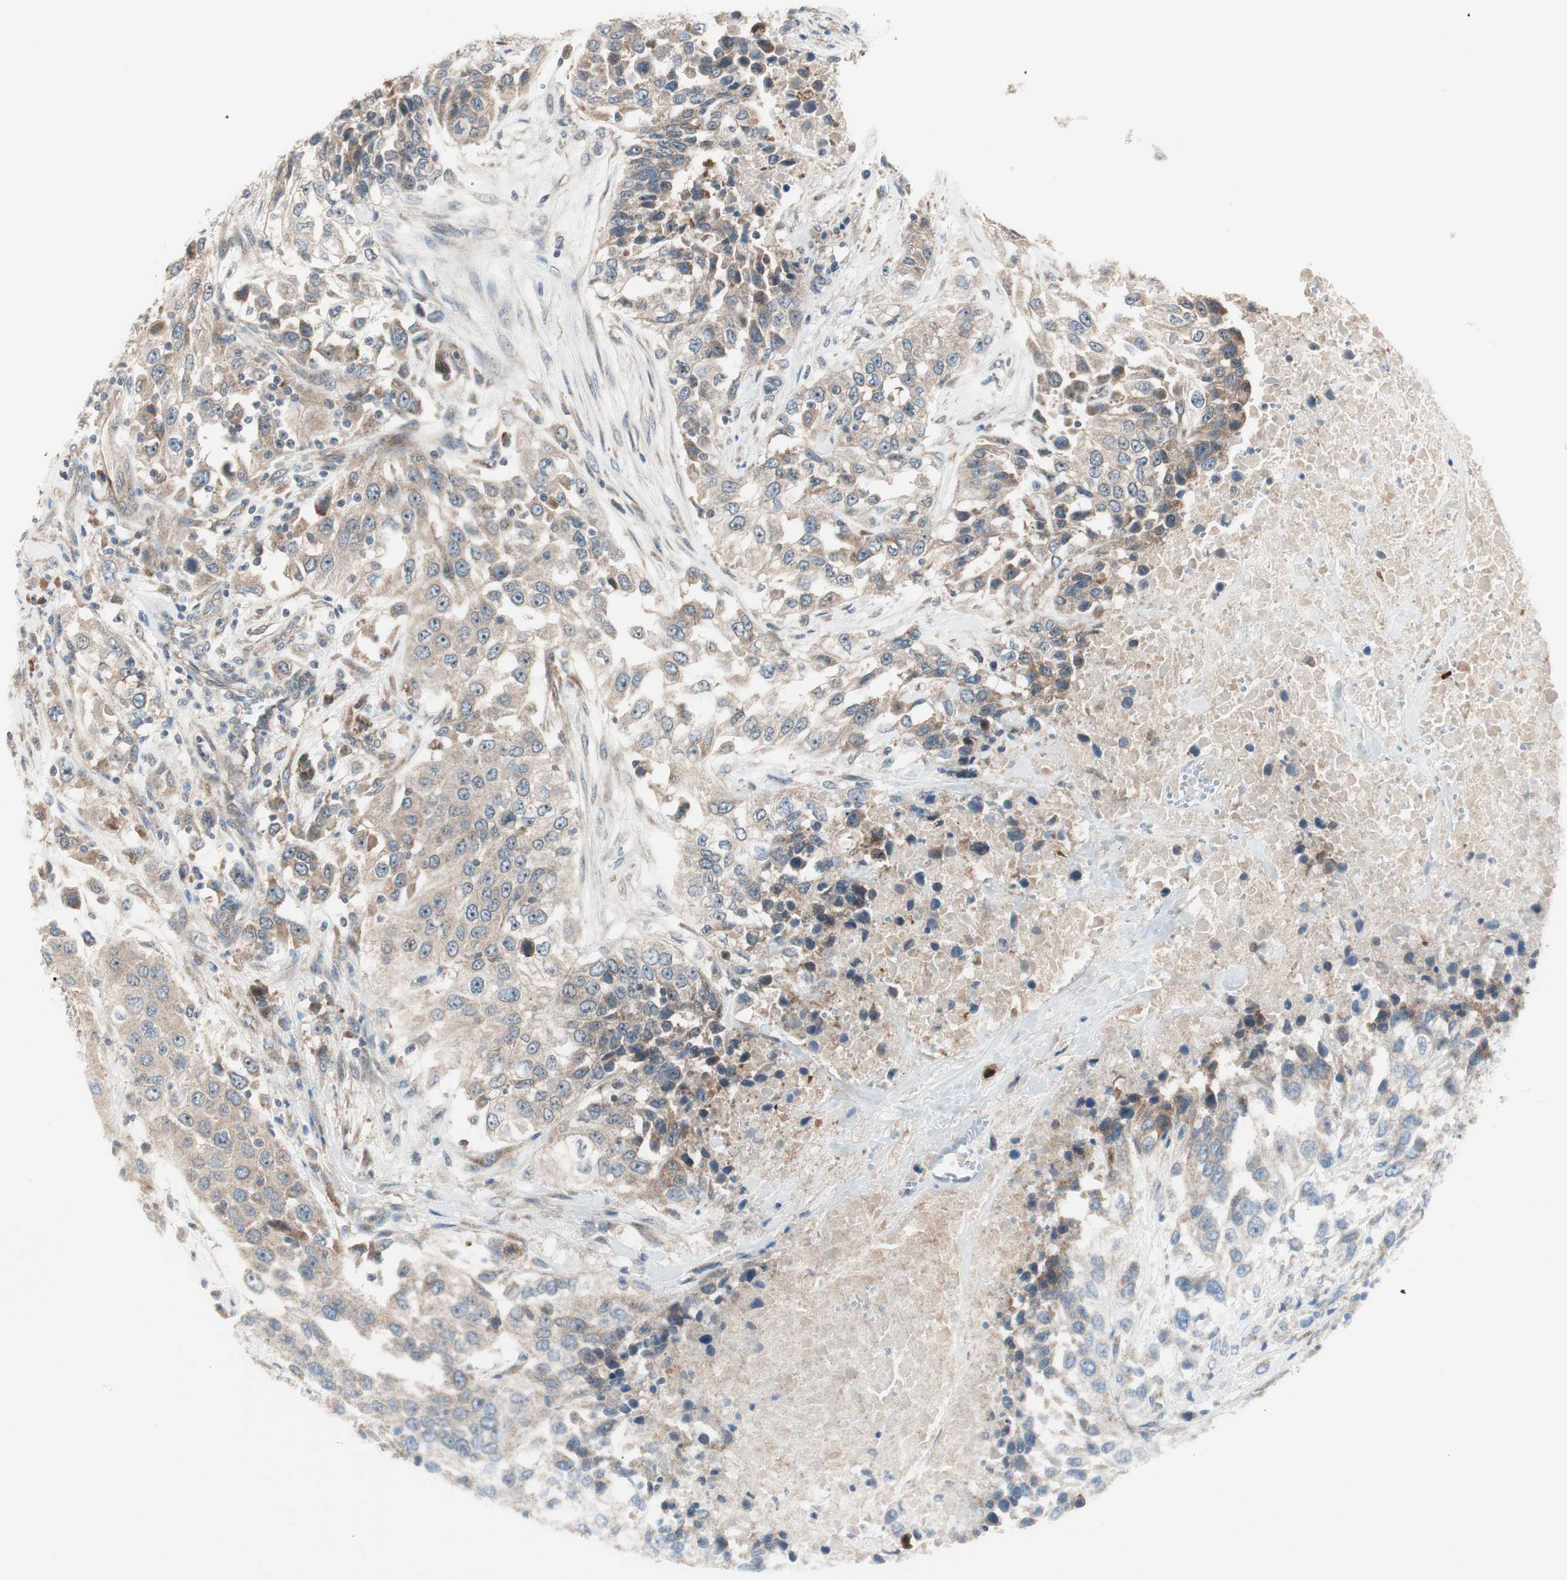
{"staining": {"intensity": "moderate", "quantity": ">75%", "location": "cytoplasmic/membranous"}, "tissue": "urothelial cancer", "cell_type": "Tumor cells", "image_type": "cancer", "snomed": [{"axis": "morphology", "description": "Urothelial carcinoma, High grade"}, {"axis": "topography", "description": "Urinary bladder"}], "caption": "A brown stain highlights moderate cytoplasmic/membranous positivity of a protein in urothelial cancer tumor cells.", "gene": "CCL14", "patient": {"sex": "female", "age": 80}}